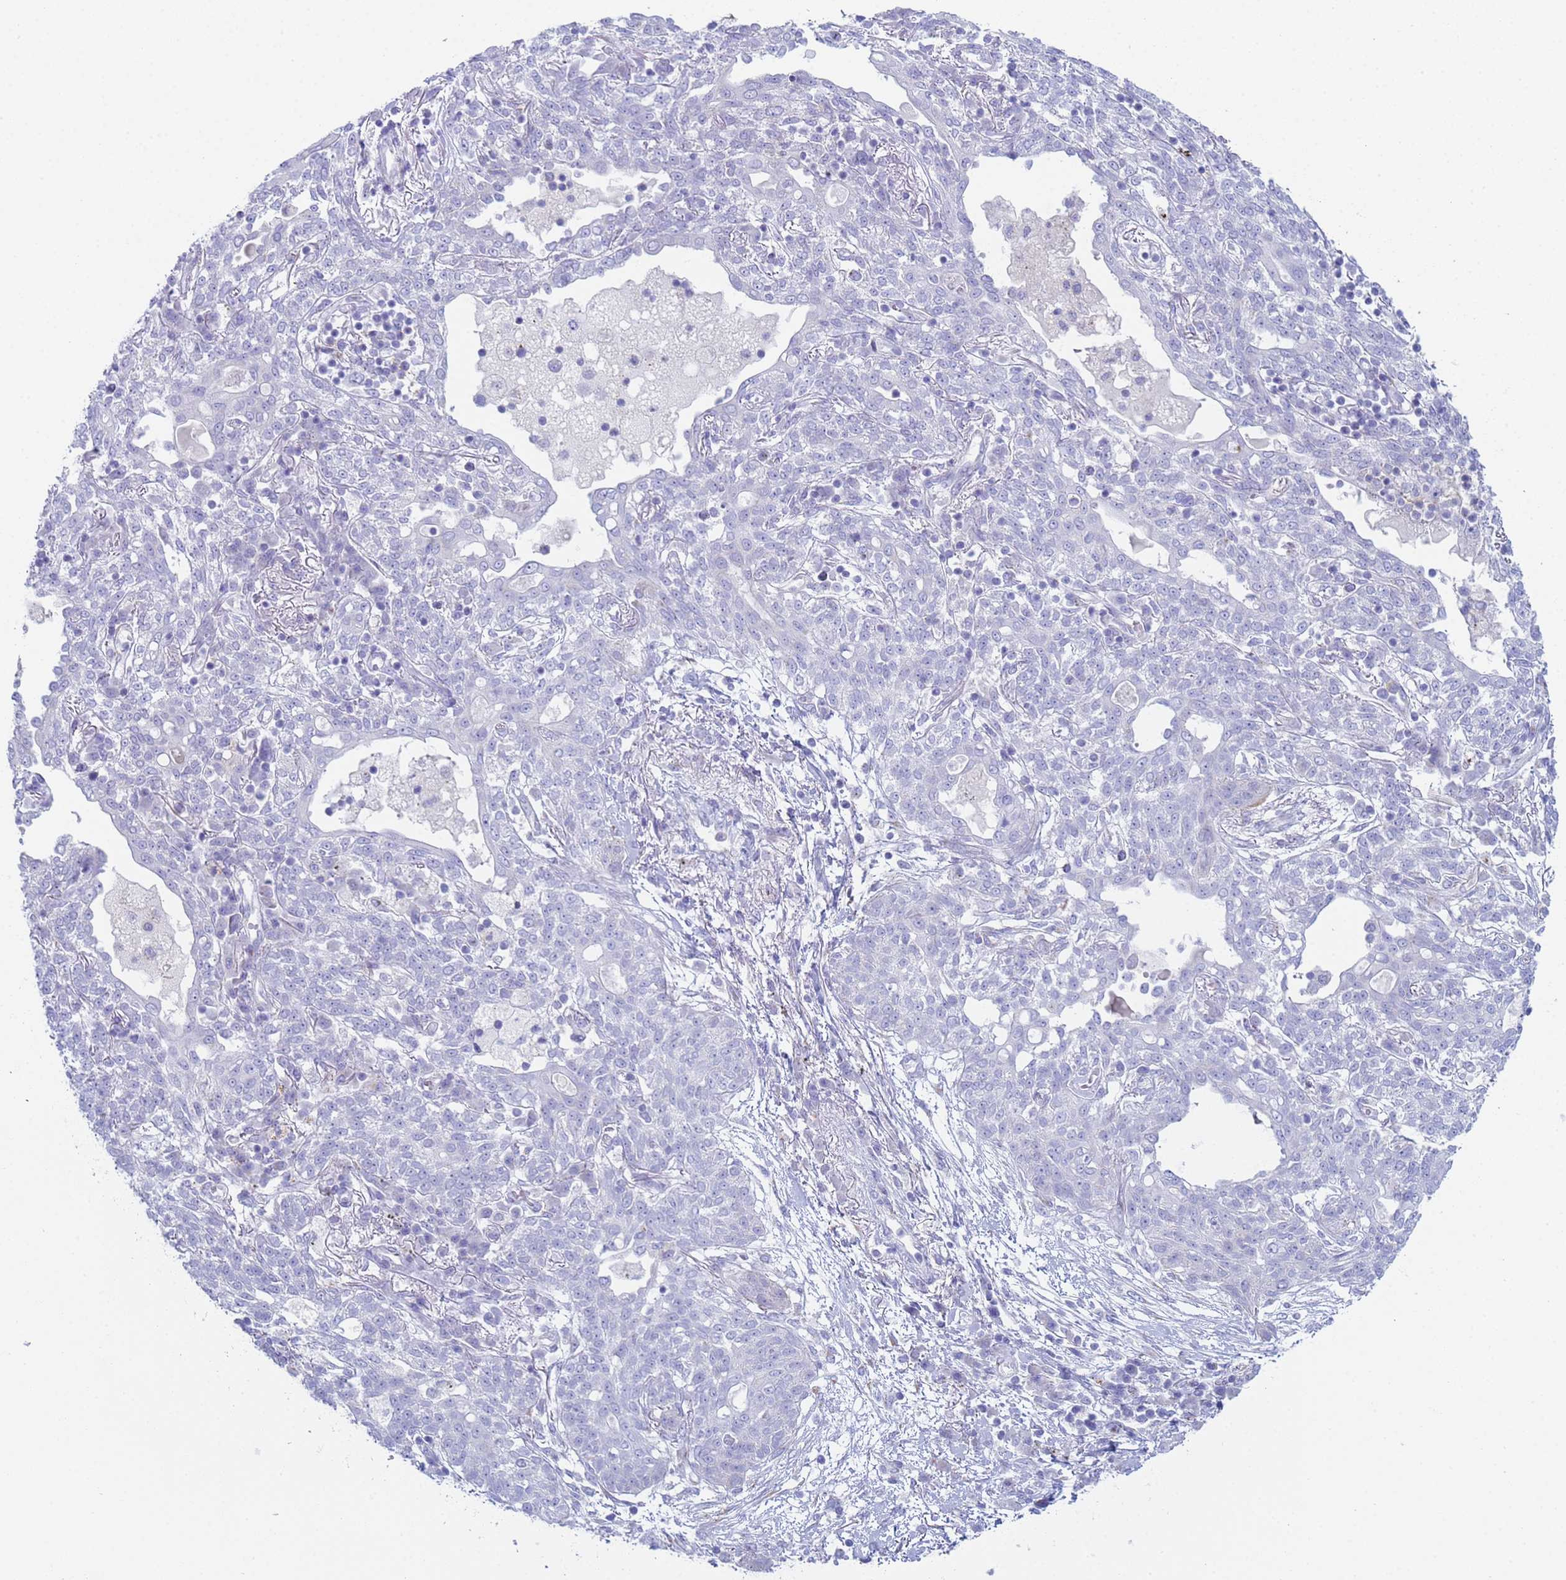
{"staining": {"intensity": "negative", "quantity": "none", "location": "none"}, "tissue": "lung cancer", "cell_type": "Tumor cells", "image_type": "cancer", "snomed": [{"axis": "morphology", "description": "Squamous cell carcinoma, NOS"}, {"axis": "topography", "description": "Lung"}], "caption": "An immunohistochemistry photomicrograph of lung cancer (squamous cell carcinoma) is shown. There is no staining in tumor cells of lung cancer (squamous cell carcinoma).", "gene": "CR1", "patient": {"sex": "female", "age": 70}}